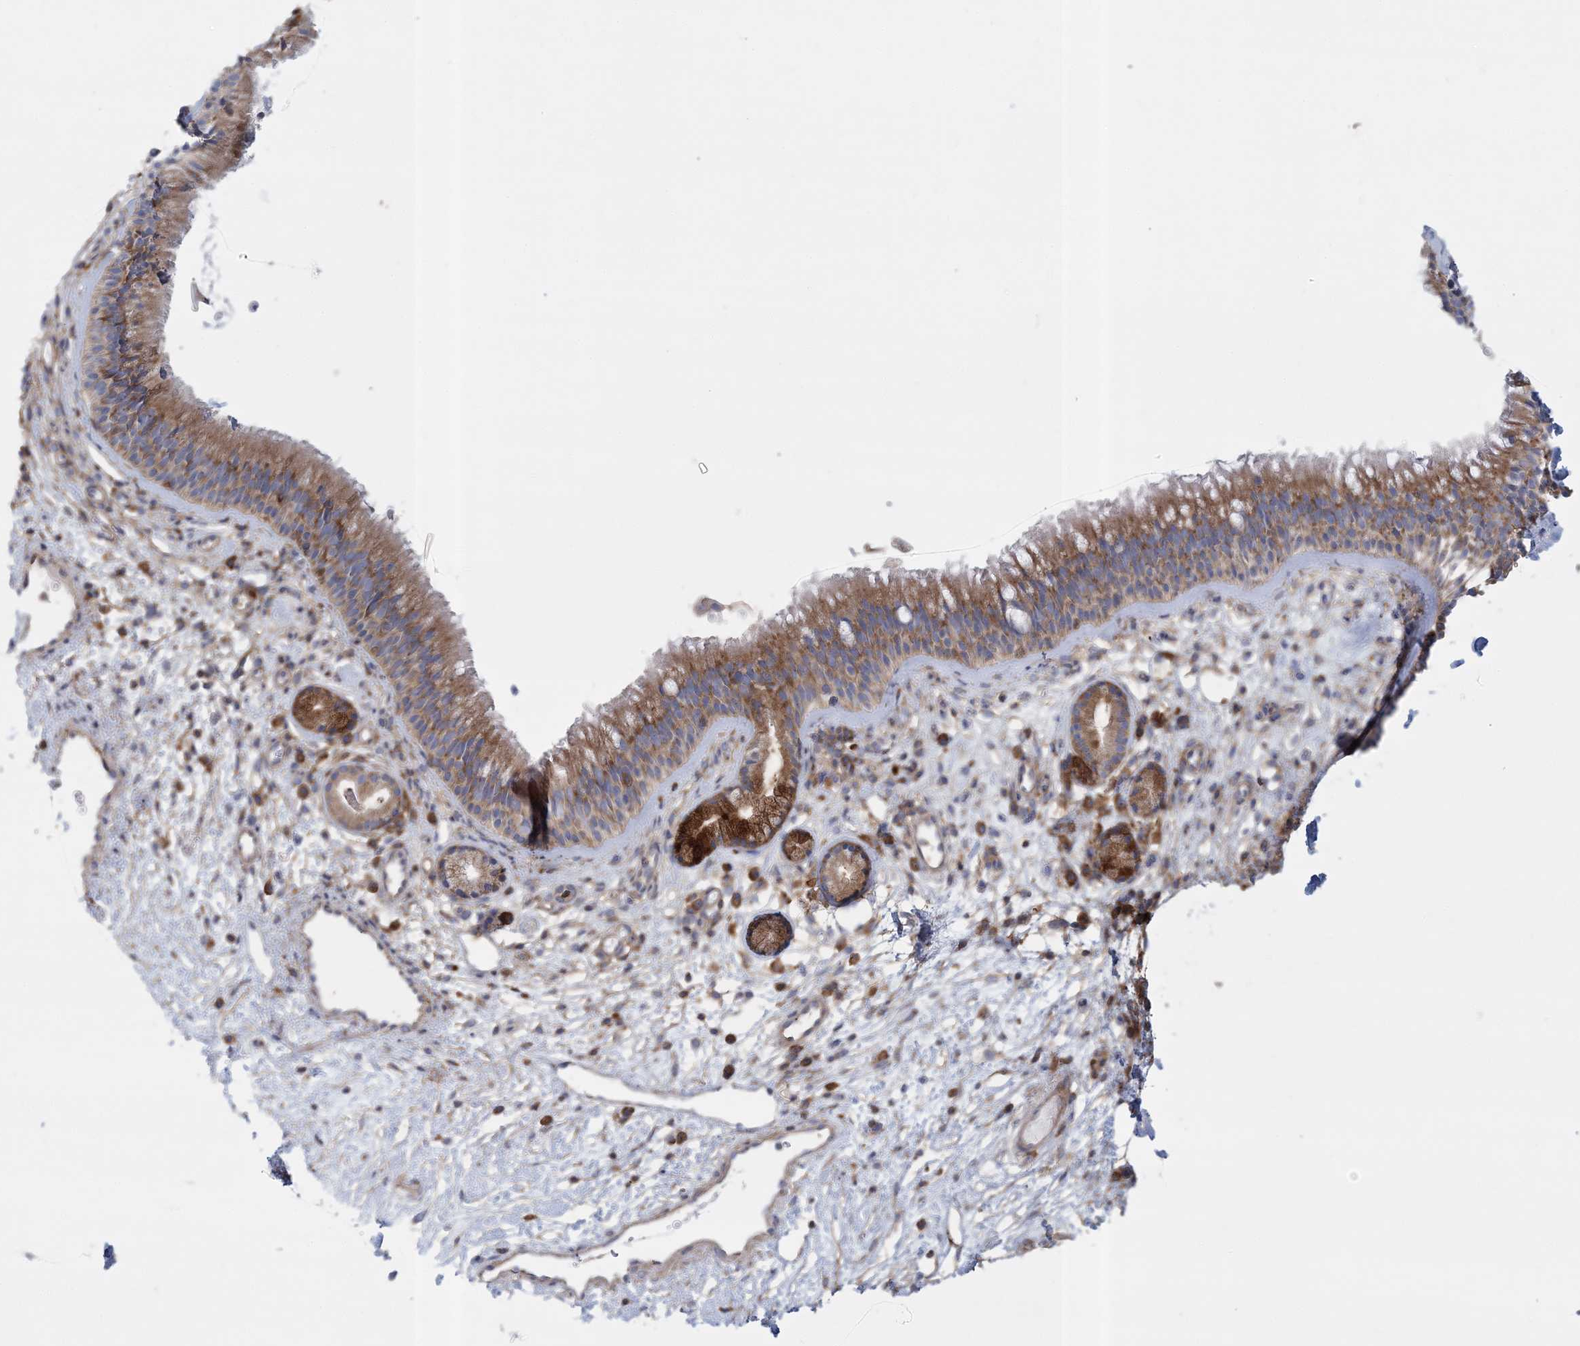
{"staining": {"intensity": "moderate", "quantity": ">75%", "location": "cytoplasmic/membranous"}, "tissue": "nasopharynx", "cell_type": "Respiratory epithelial cells", "image_type": "normal", "snomed": [{"axis": "morphology", "description": "Normal tissue, NOS"}, {"axis": "morphology", "description": "Inflammation, NOS"}, {"axis": "morphology", "description": "Malignant melanoma, Metastatic site"}, {"axis": "topography", "description": "Nasopharynx"}], "caption": "This is a micrograph of immunohistochemistry (IHC) staining of unremarkable nasopharynx, which shows moderate staining in the cytoplasmic/membranous of respiratory epithelial cells.", "gene": "ARSJ", "patient": {"sex": "male", "age": 70}}